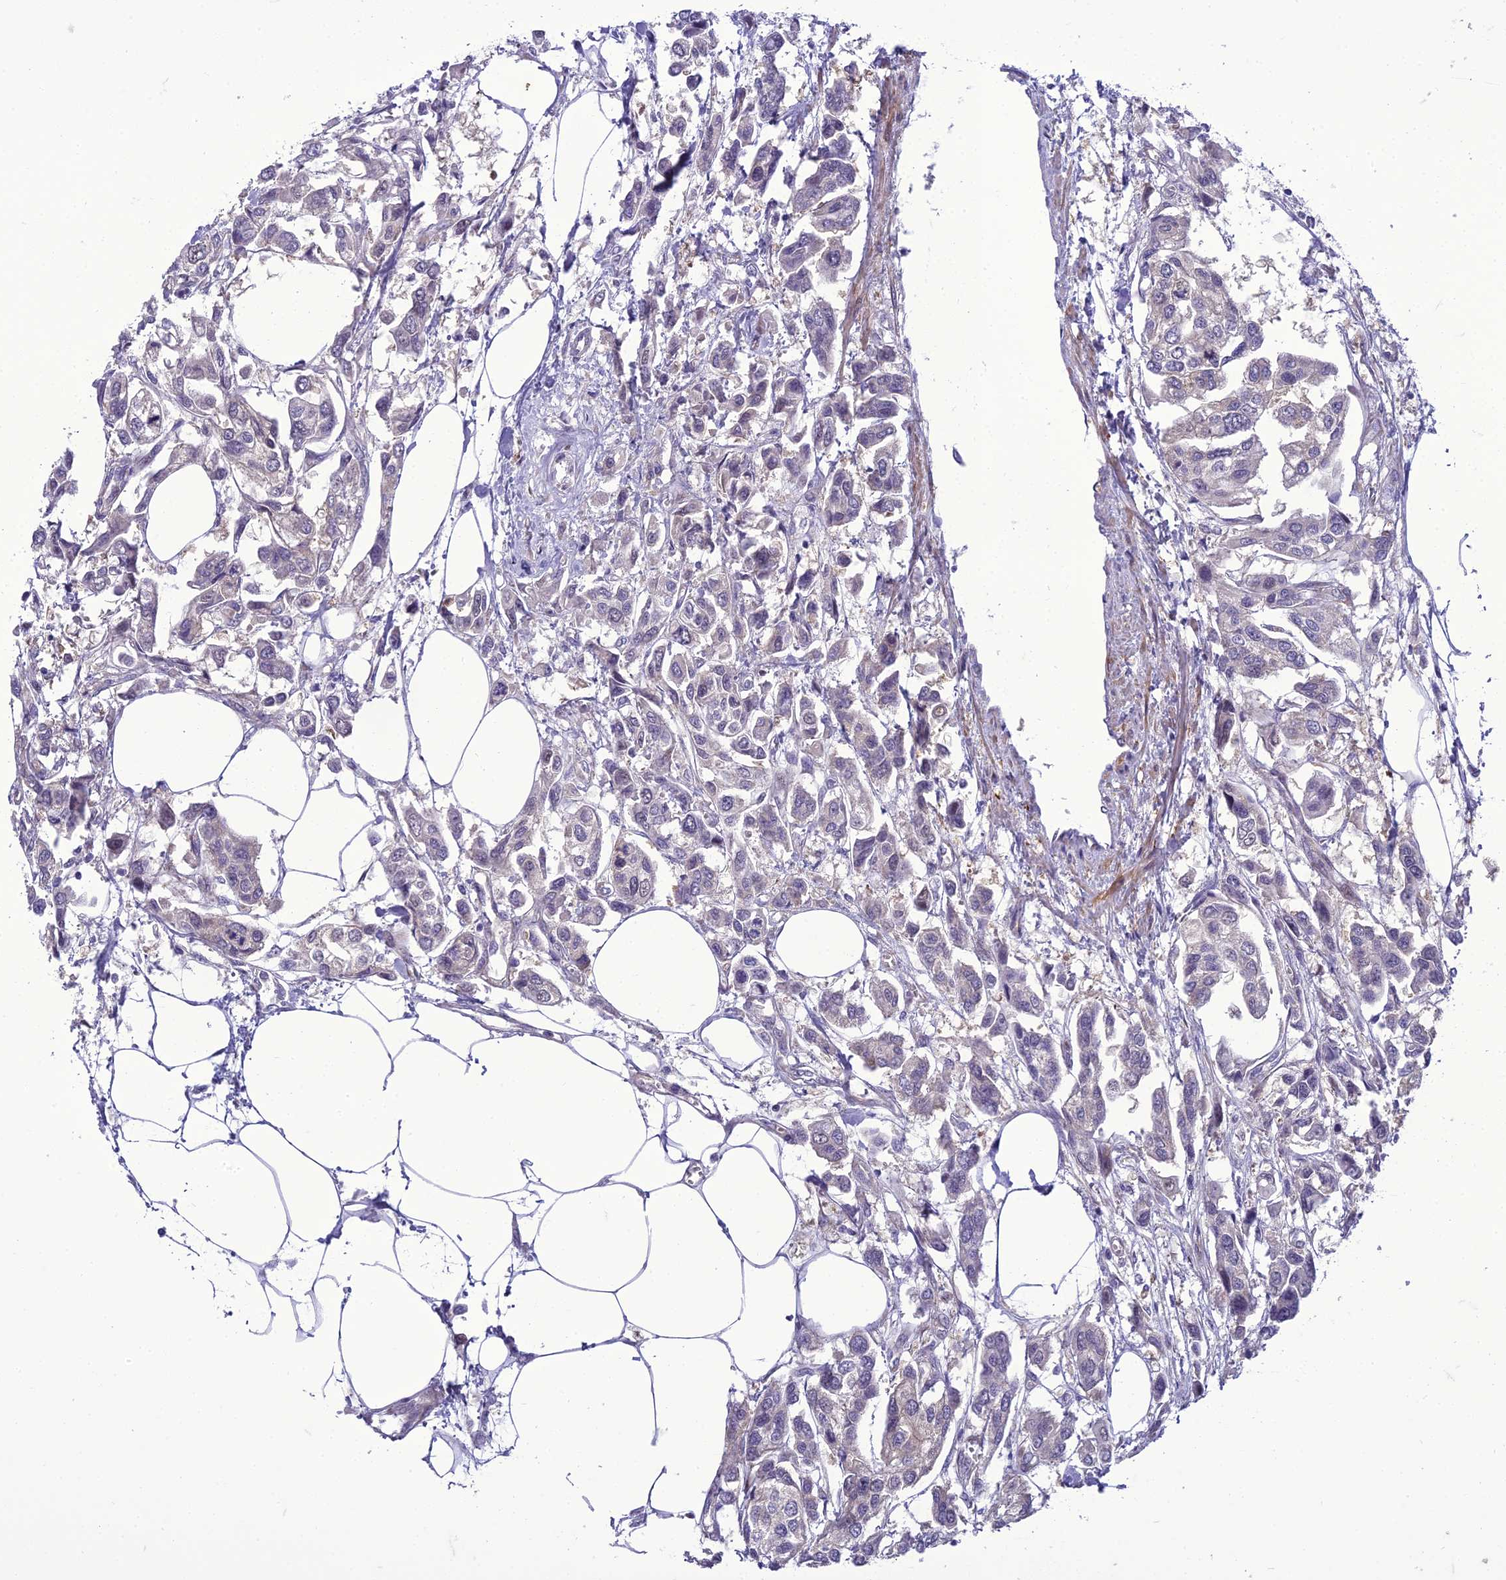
{"staining": {"intensity": "negative", "quantity": "none", "location": "none"}, "tissue": "urothelial cancer", "cell_type": "Tumor cells", "image_type": "cancer", "snomed": [{"axis": "morphology", "description": "Urothelial carcinoma, High grade"}, {"axis": "topography", "description": "Urinary bladder"}], "caption": "DAB (3,3'-diaminobenzidine) immunohistochemical staining of high-grade urothelial carcinoma exhibits no significant expression in tumor cells.", "gene": "GAB4", "patient": {"sex": "male", "age": 67}}